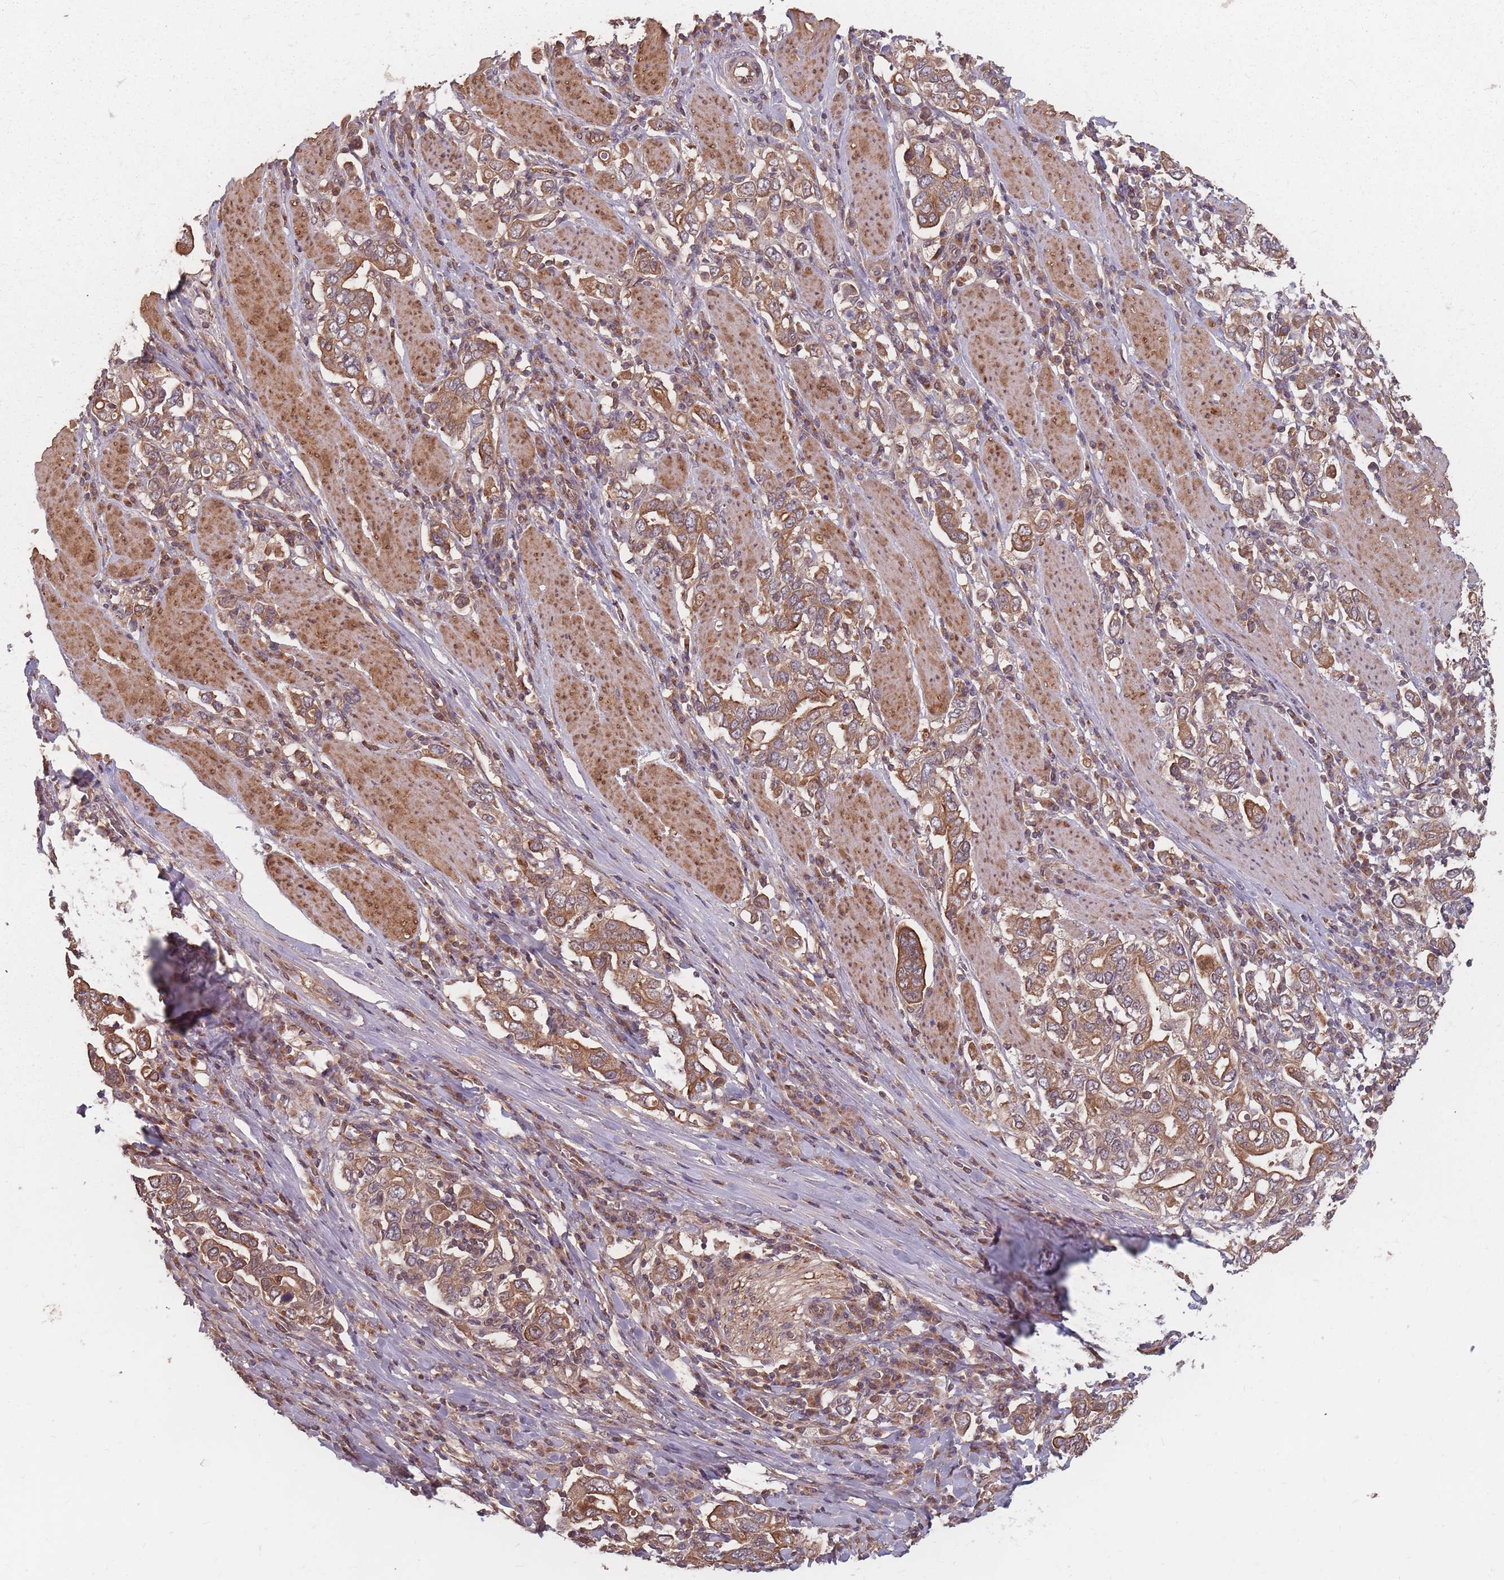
{"staining": {"intensity": "moderate", "quantity": ">75%", "location": "cytoplasmic/membranous"}, "tissue": "stomach cancer", "cell_type": "Tumor cells", "image_type": "cancer", "snomed": [{"axis": "morphology", "description": "Adenocarcinoma, NOS"}, {"axis": "topography", "description": "Stomach, upper"}], "caption": "Immunohistochemistry (IHC) image of stomach cancer stained for a protein (brown), which shows medium levels of moderate cytoplasmic/membranous expression in approximately >75% of tumor cells.", "gene": "C3orf14", "patient": {"sex": "male", "age": 62}}